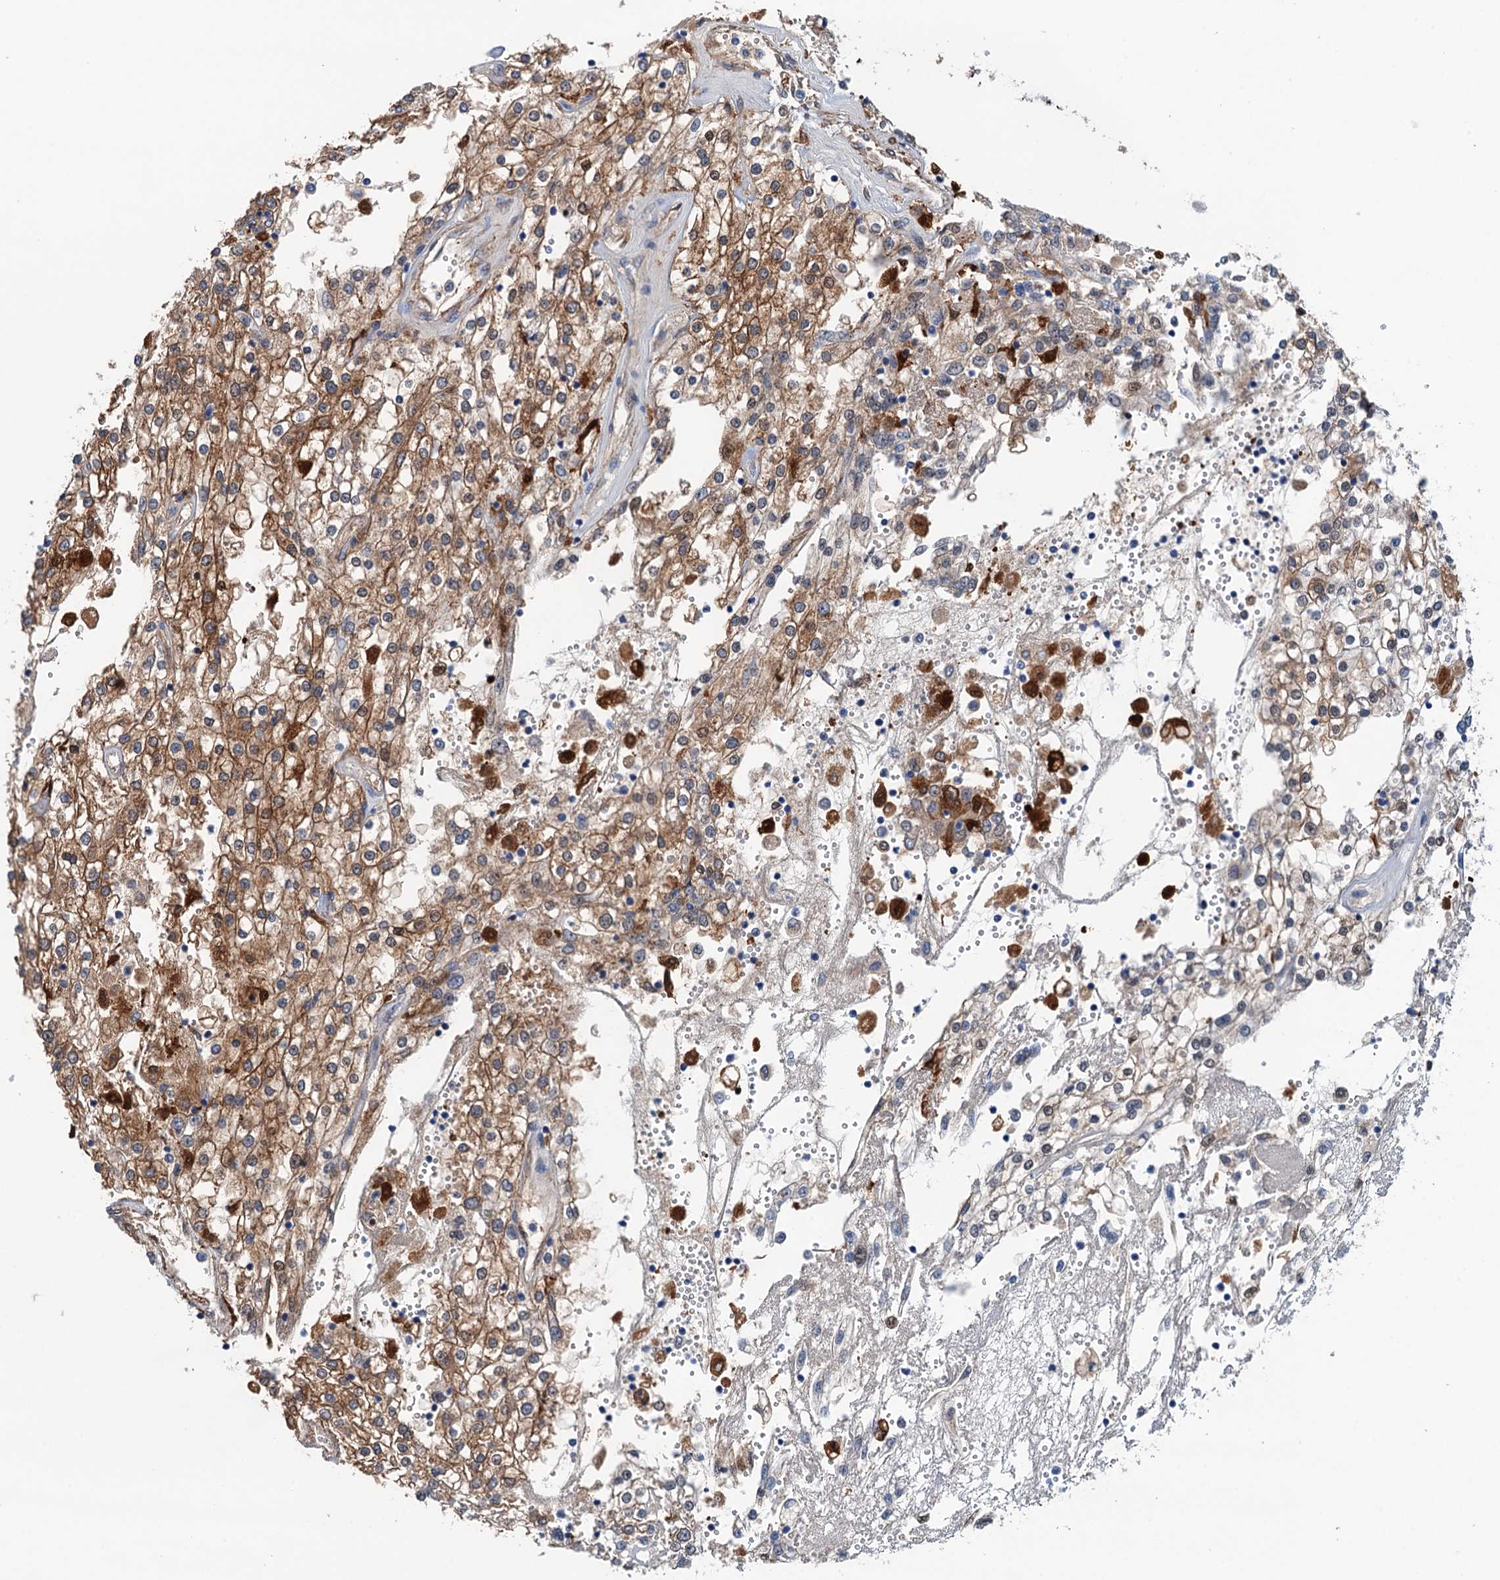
{"staining": {"intensity": "moderate", "quantity": "25%-75%", "location": "cytoplasmic/membranous"}, "tissue": "renal cancer", "cell_type": "Tumor cells", "image_type": "cancer", "snomed": [{"axis": "morphology", "description": "Adenocarcinoma, NOS"}, {"axis": "topography", "description": "Kidney"}], "caption": "DAB (3,3'-diaminobenzidine) immunohistochemical staining of human renal cancer displays moderate cytoplasmic/membranous protein positivity in approximately 25%-75% of tumor cells.", "gene": "CSTPP1", "patient": {"sex": "female", "age": 52}}